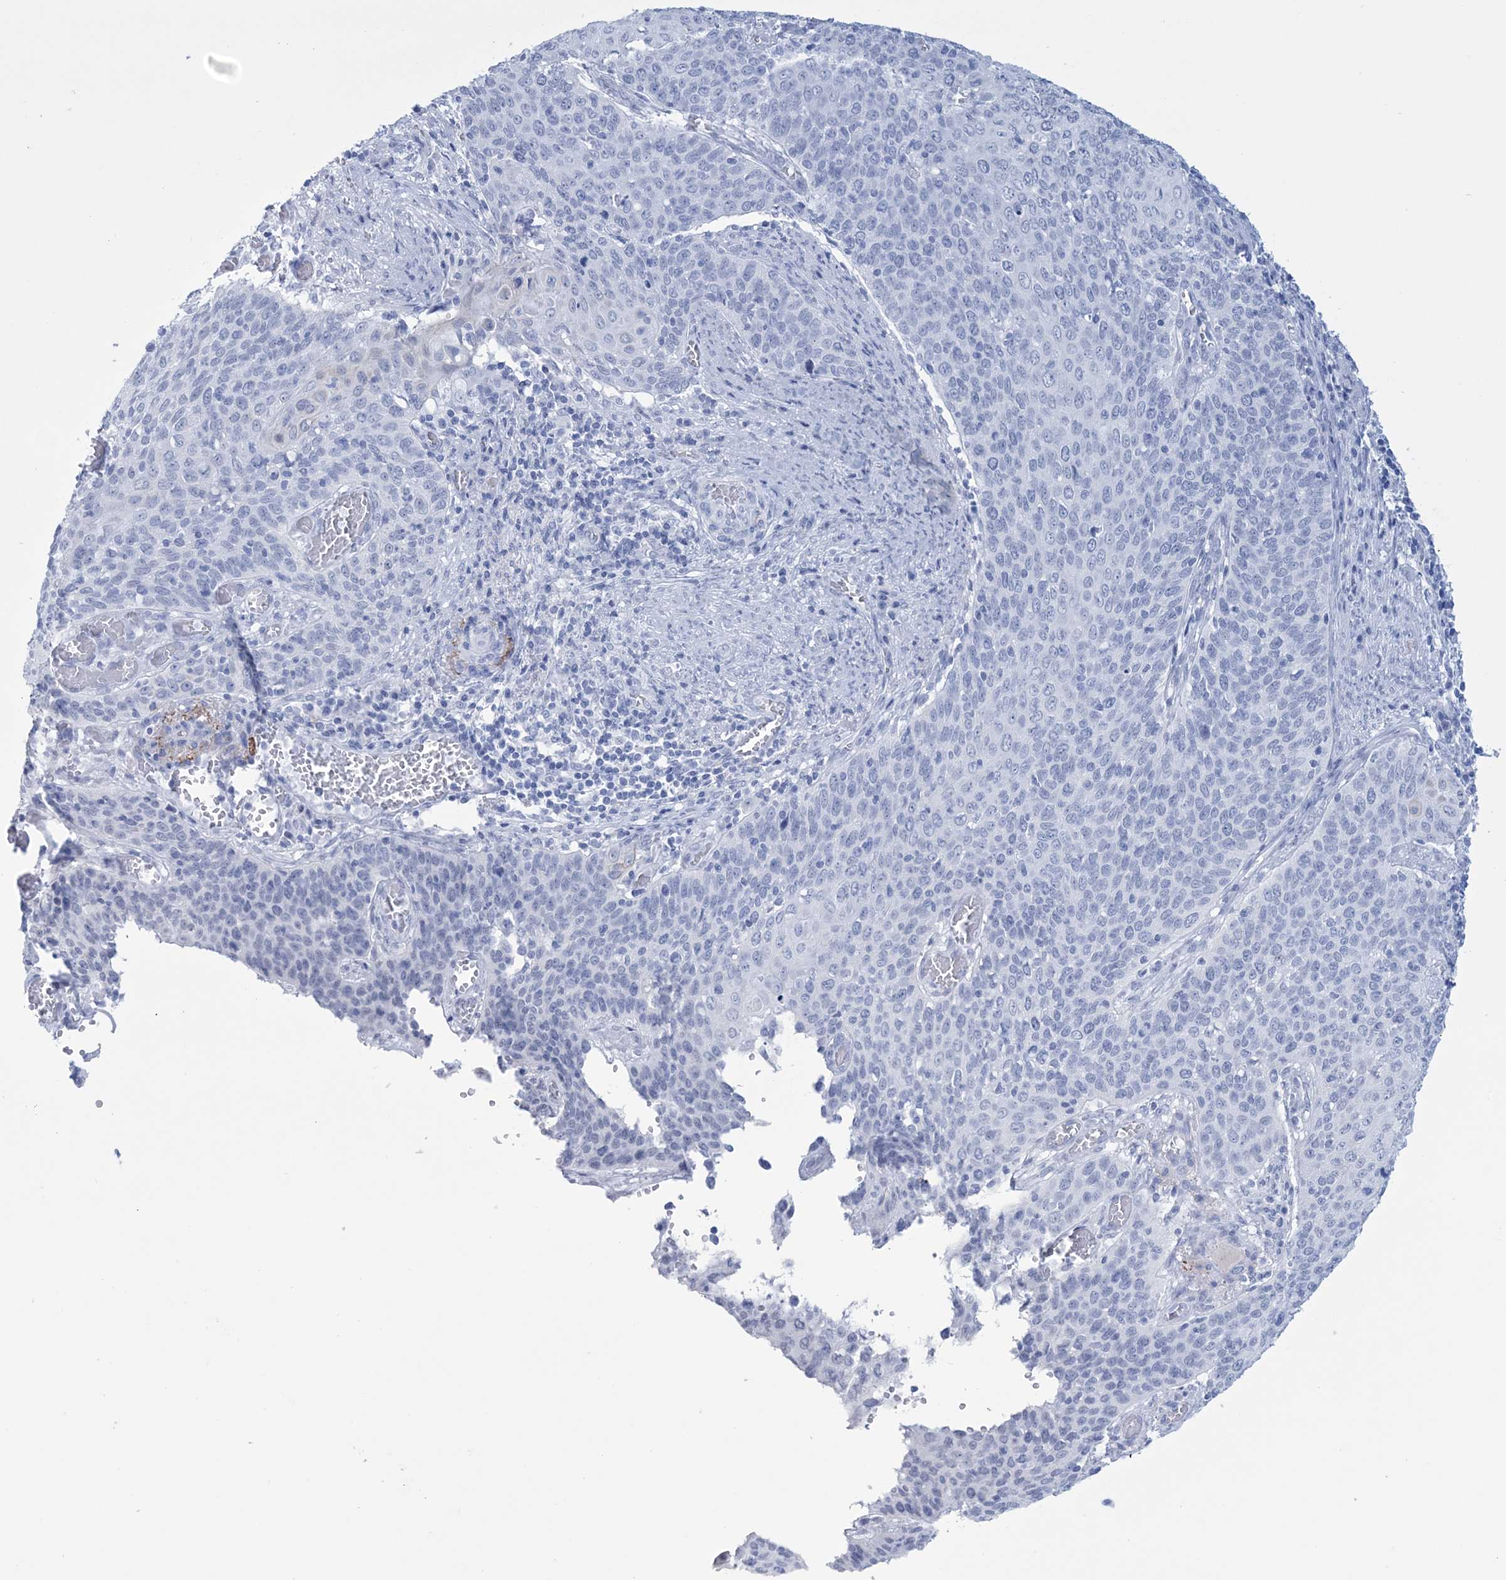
{"staining": {"intensity": "negative", "quantity": "none", "location": "none"}, "tissue": "cervical cancer", "cell_type": "Tumor cells", "image_type": "cancer", "snomed": [{"axis": "morphology", "description": "Squamous cell carcinoma, NOS"}, {"axis": "topography", "description": "Cervix"}], "caption": "Immunohistochemical staining of cervical cancer (squamous cell carcinoma) demonstrates no significant positivity in tumor cells.", "gene": "DPCD", "patient": {"sex": "female", "age": 39}}